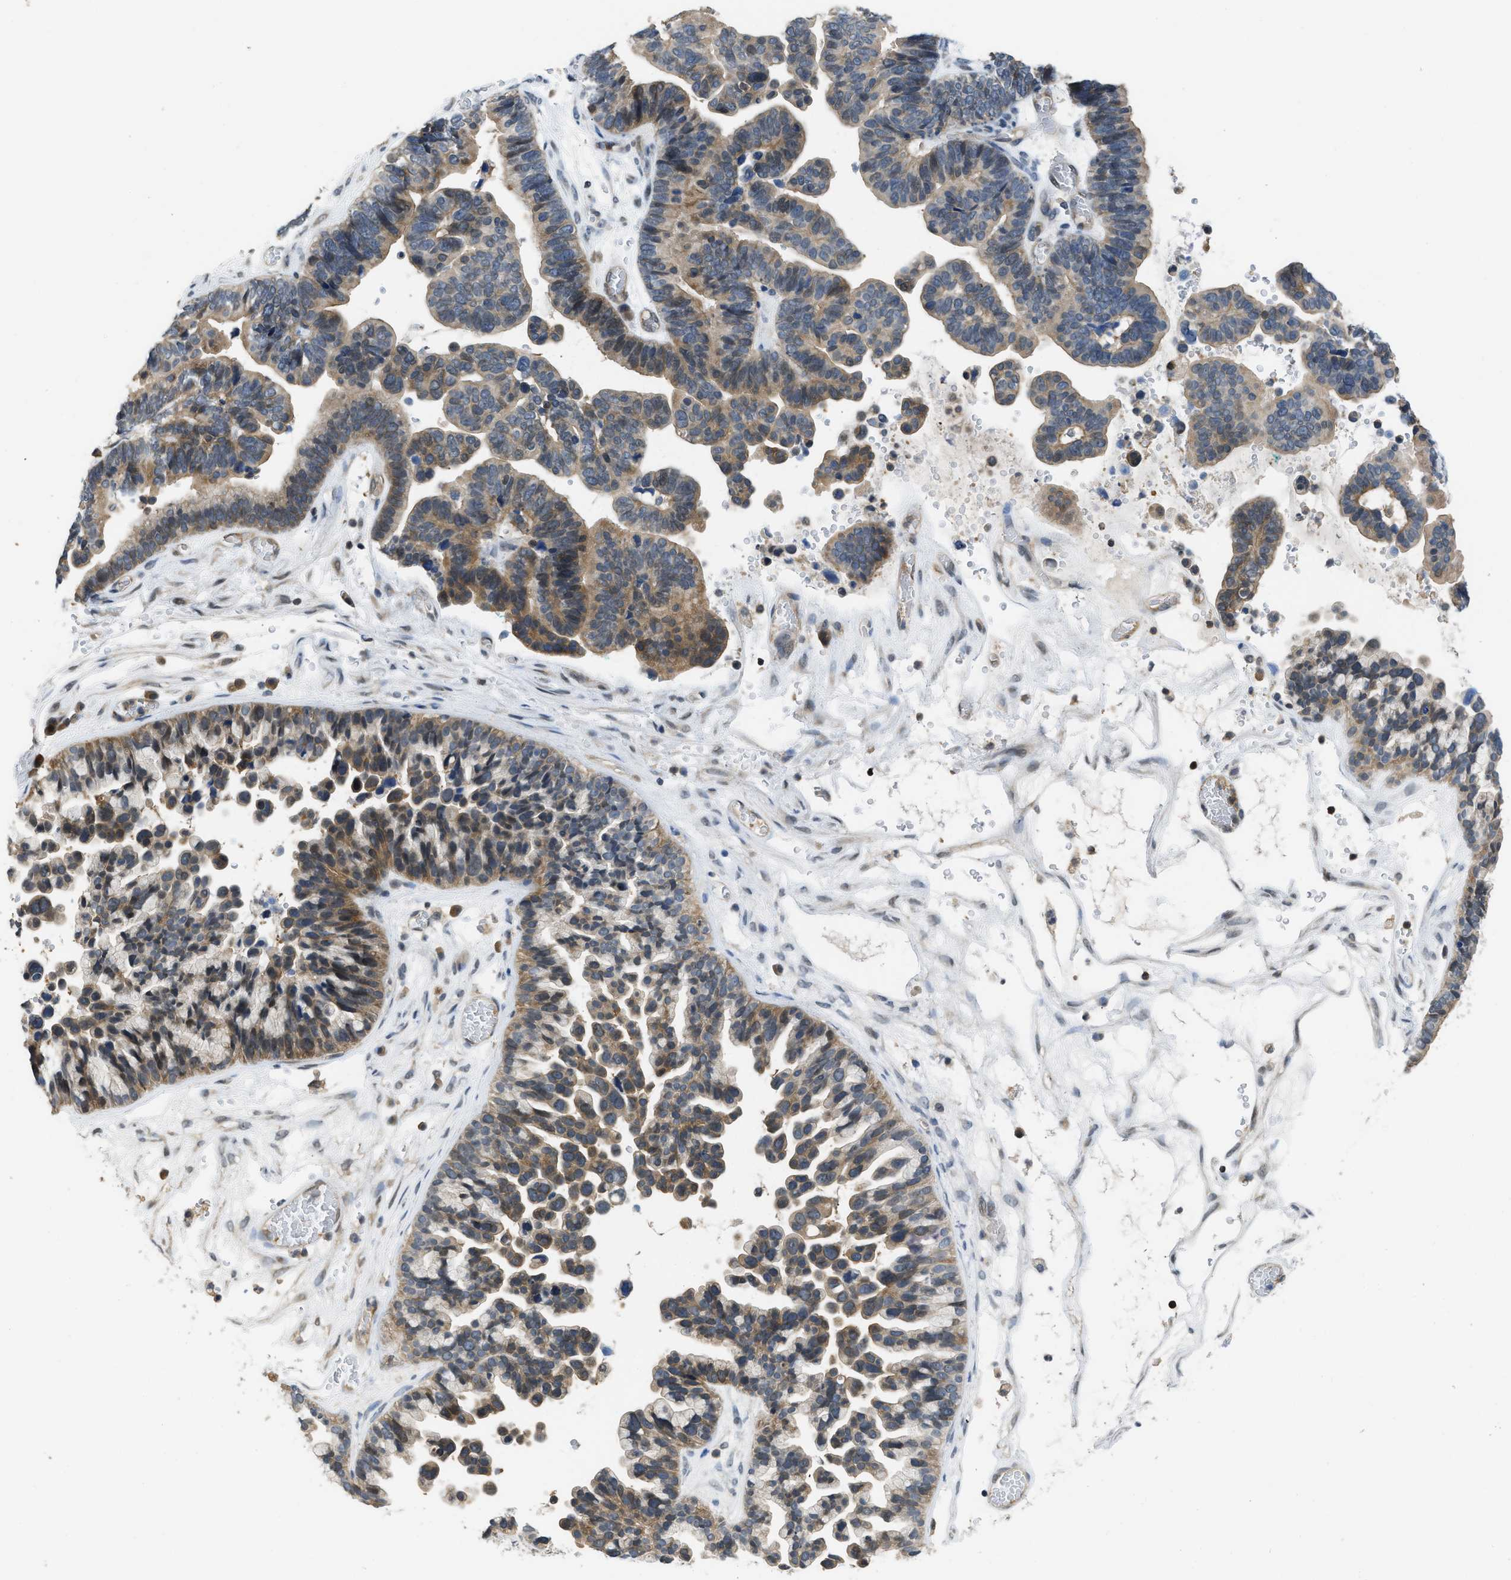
{"staining": {"intensity": "moderate", "quantity": "25%-75%", "location": "cytoplasmic/membranous"}, "tissue": "ovarian cancer", "cell_type": "Tumor cells", "image_type": "cancer", "snomed": [{"axis": "morphology", "description": "Cystadenocarcinoma, serous, NOS"}, {"axis": "topography", "description": "Ovary"}], "caption": "This photomicrograph exhibits serous cystadenocarcinoma (ovarian) stained with IHC to label a protein in brown. The cytoplasmic/membranous of tumor cells show moderate positivity for the protein. Nuclei are counter-stained blue.", "gene": "TES", "patient": {"sex": "female", "age": 56}}